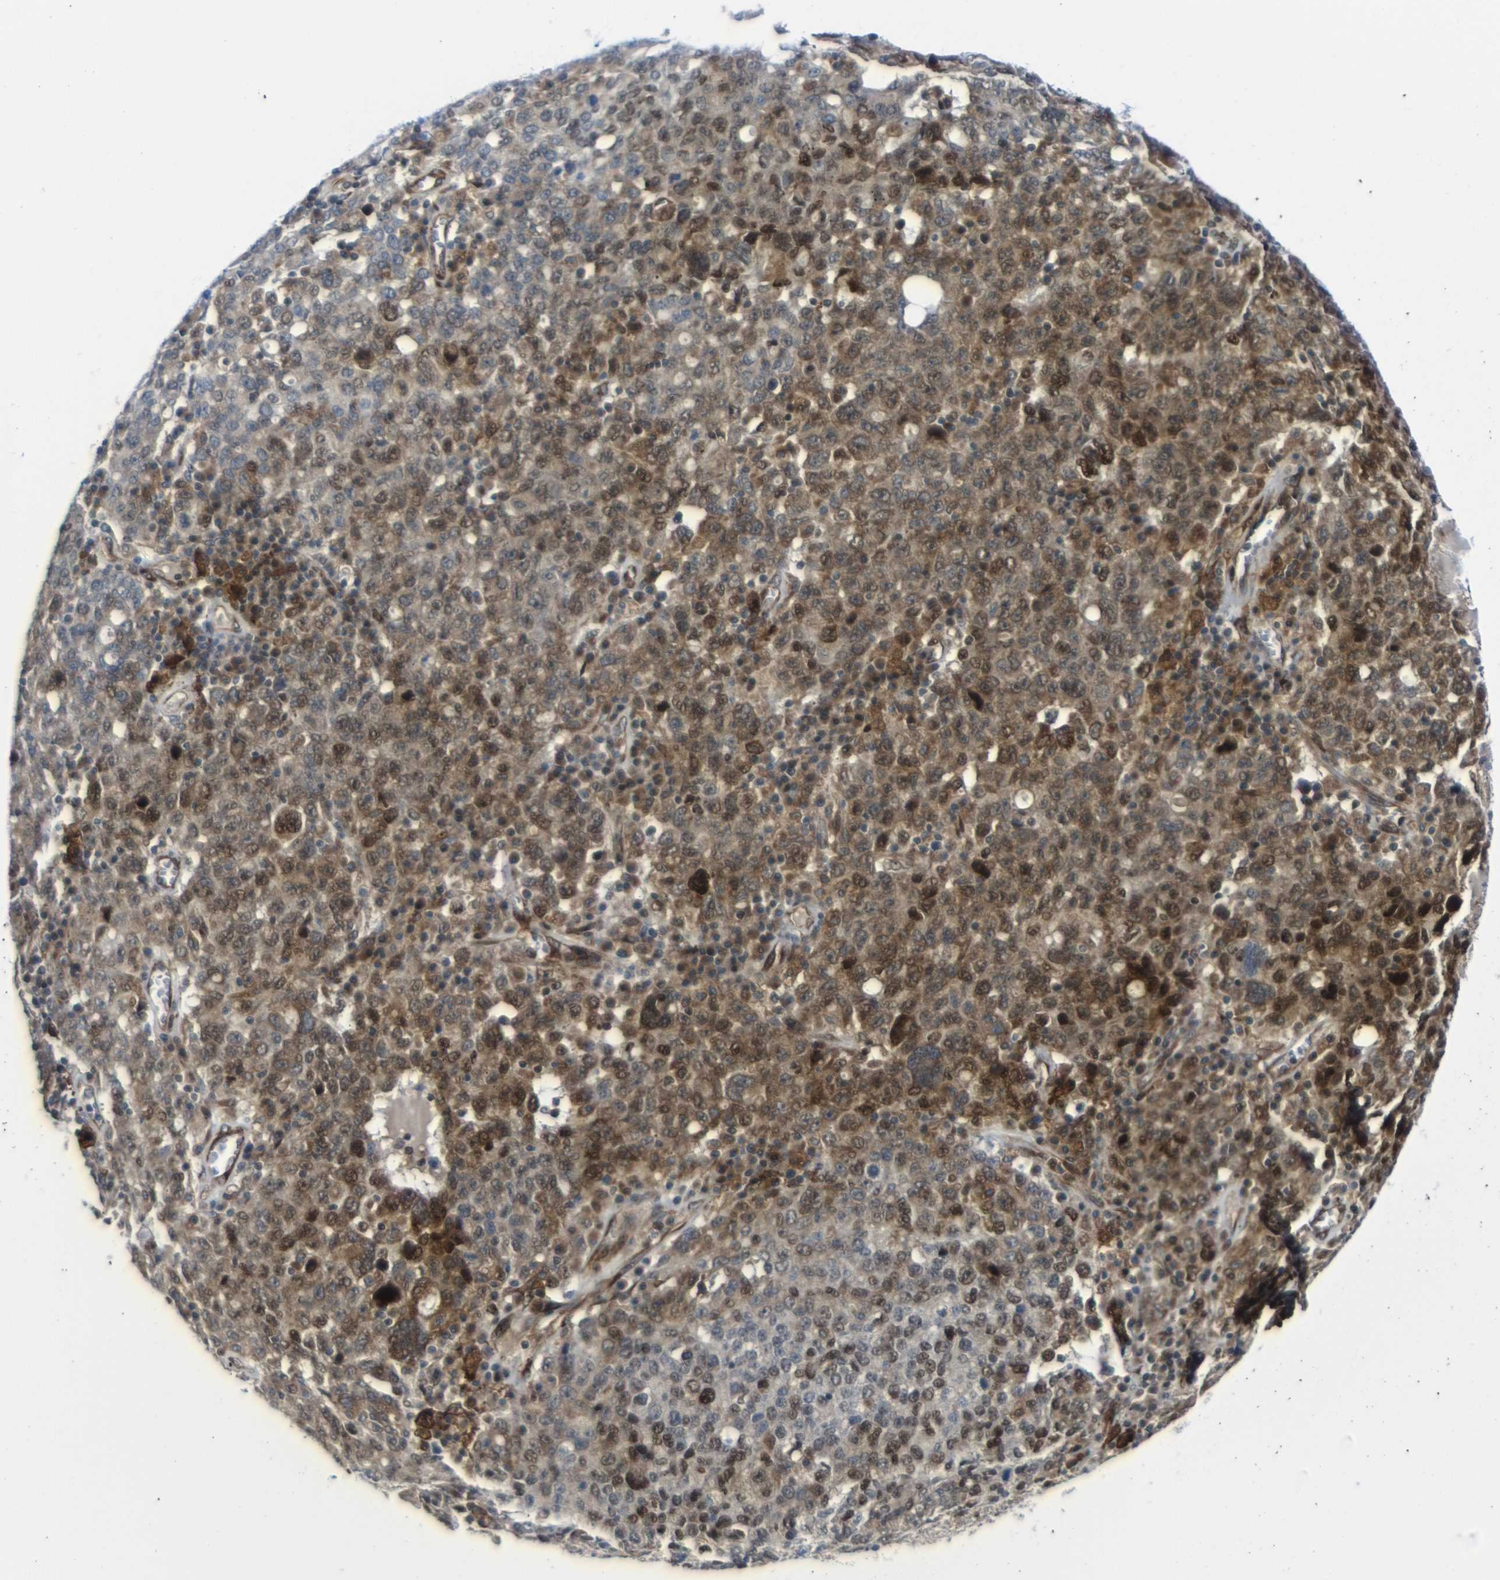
{"staining": {"intensity": "moderate", "quantity": ">75%", "location": "cytoplasmic/membranous,nuclear"}, "tissue": "ovarian cancer", "cell_type": "Tumor cells", "image_type": "cancer", "snomed": [{"axis": "morphology", "description": "Carcinoma, endometroid"}, {"axis": "topography", "description": "Ovary"}], "caption": "Protein staining of ovarian endometroid carcinoma tissue exhibits moderate cytoplasmic/membranous and nuclear staining in about >75% of tumor cells.", "gene": "PARP14", "patient": {"sex": "female", "age": 62}}